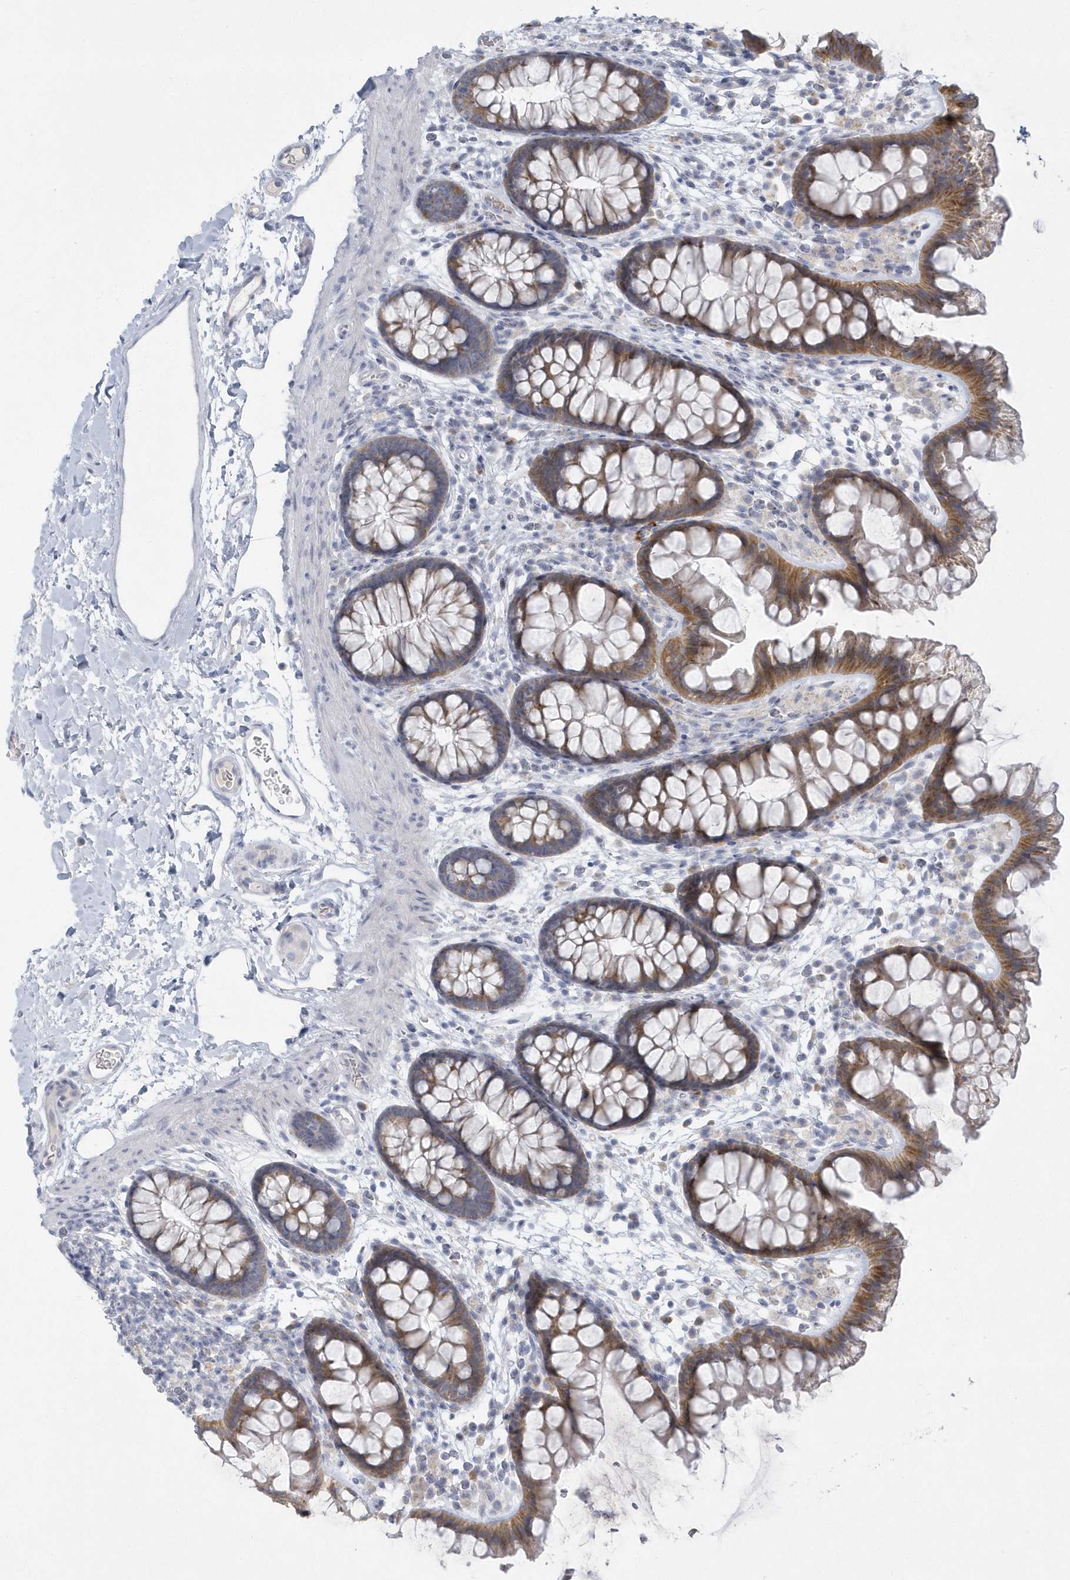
{"staining": {"intensity": "negative", "quantity": "none", "location": "none"}, "tissue": "colon", "cell_type": "Endothelial cells", "image_type": "normal", "snomed": [{"axis": "morphology", "description": "Normal tissue, NOS"}, {"axis": "topography", "description": "Colon"}], "caption": "IHC image of benign colon stained for a protein (brown), which reveals no staining in endothelial cells. Brightfield microscopy of immunohistochemistry stained with DAB (brown) and hematoxylin (blue), captured at high magnification.", "gene": "NIPAL1", "patient": {"sex": "female", "age": 62}}